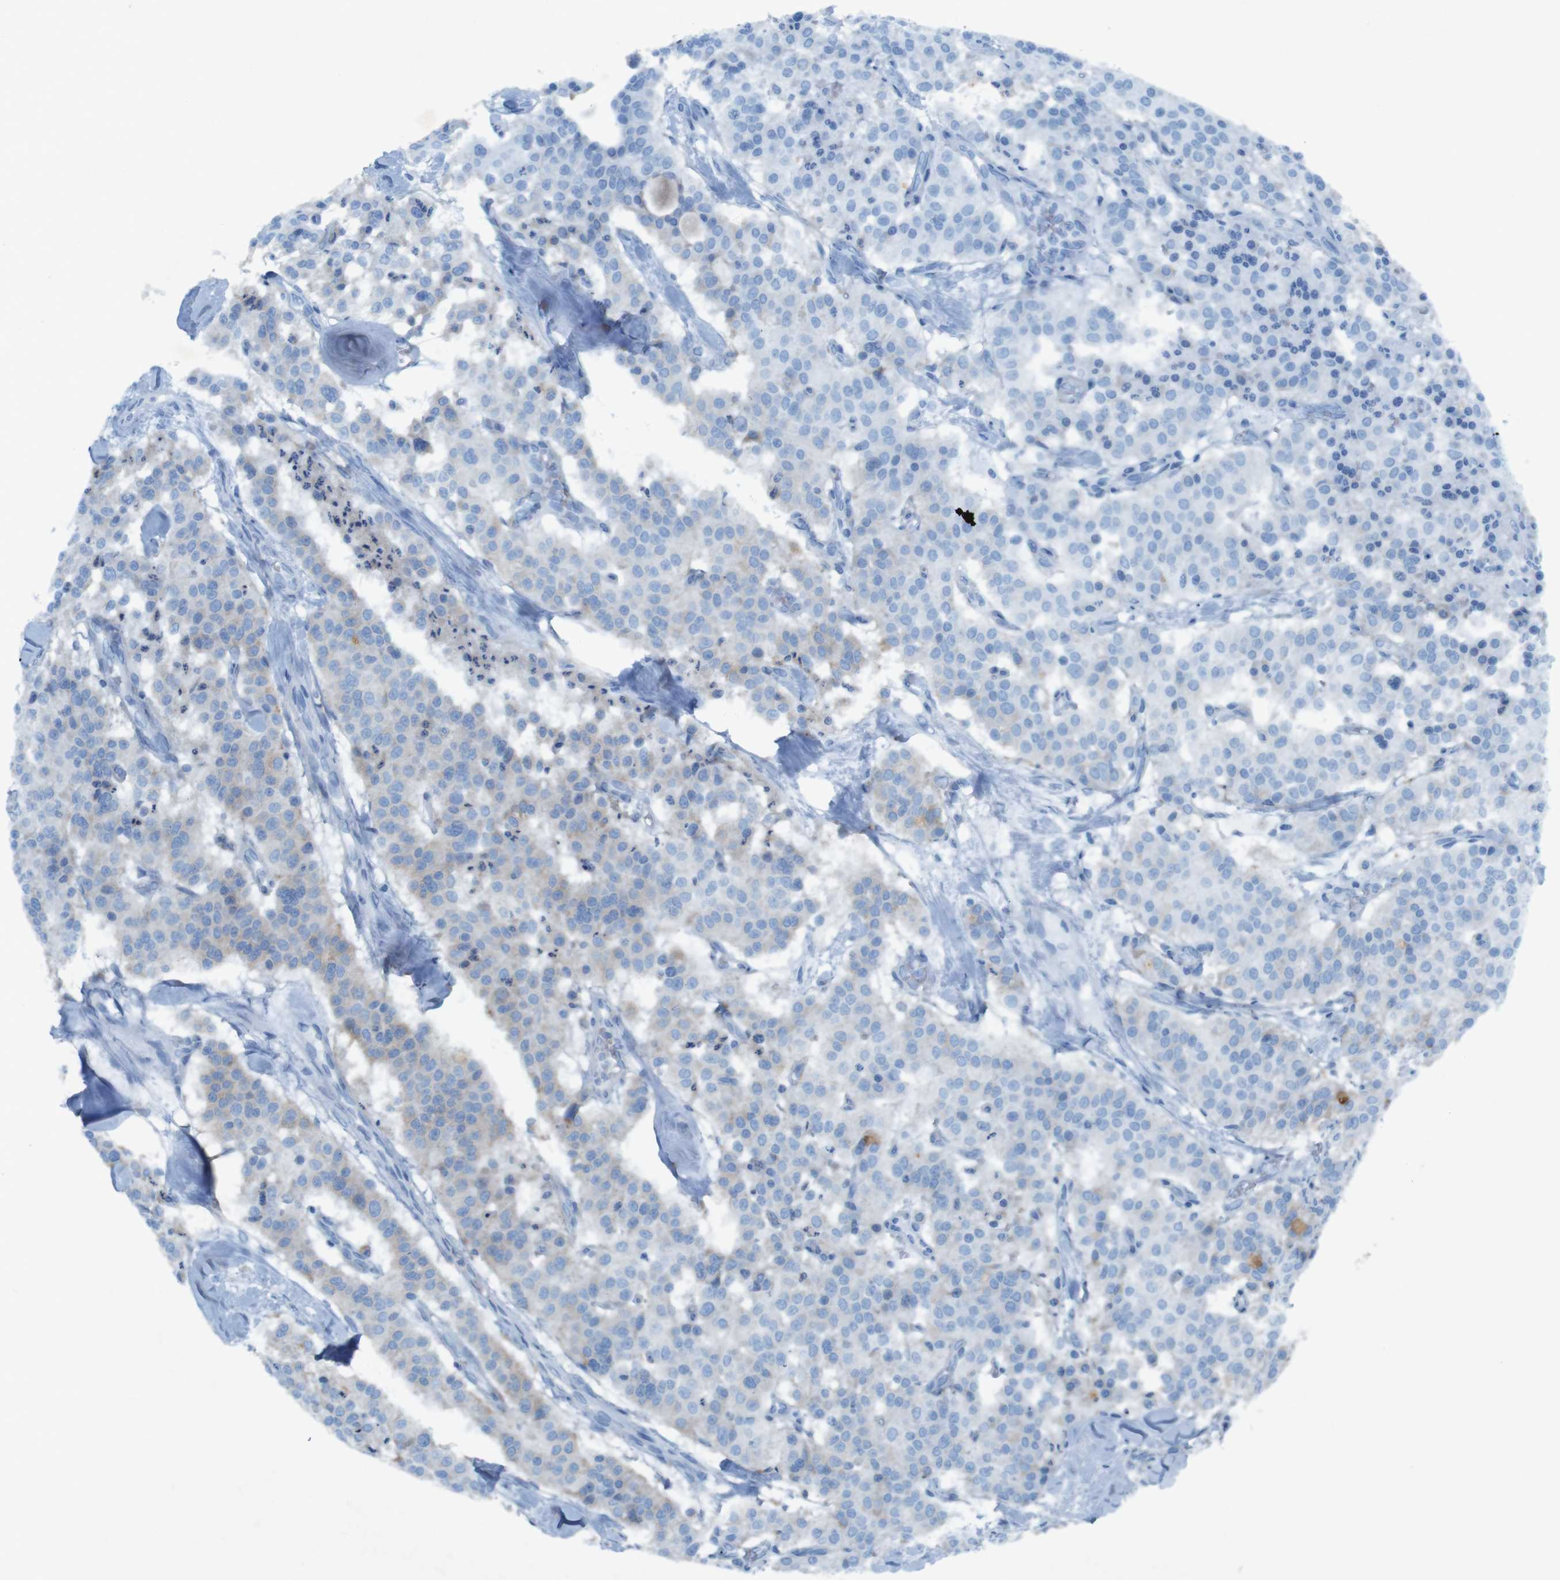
{"staining": {"intensity": "negative", "quantity": "none", "location": "none"}, "tissue": "carcinoid", "cell_type": "Tumor cells", "image_type": "cancer", "snomed": [{"axis": "morphology", "description": "Carcinoid, malignant, NOS"}, {"axis": "topography", "description": "Lung"}], "caption": "Immunohistochemistry of human carcinoid (malignant) shows no staining in tumor cells. (DAB immunohistochemistry (IHC), high magnification).", "gene": "MOGAT3", "patient": {"sex": "male", "age": 30}}